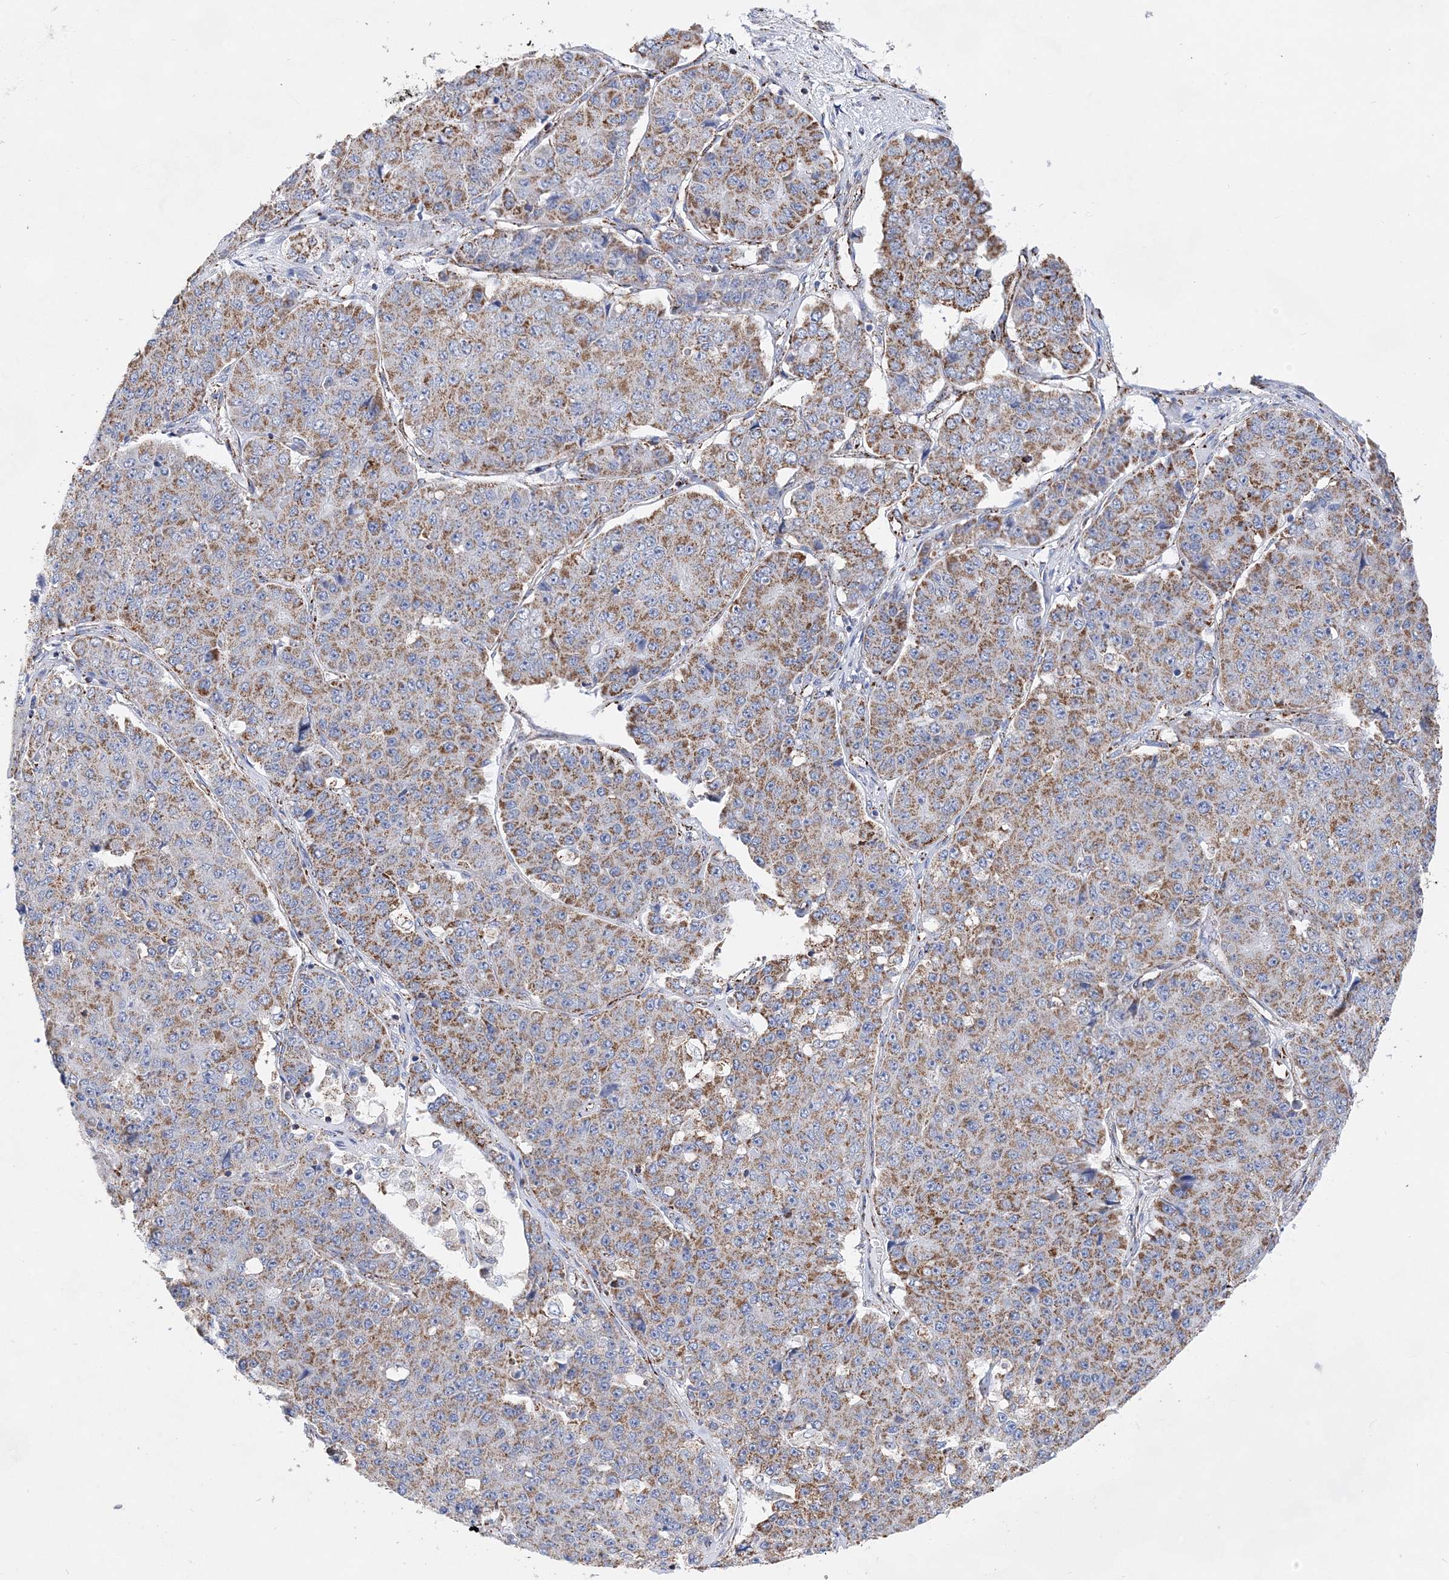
{"staining": {"intensity": "moderate", "quantity": "25%-75%", "location": "cytoplasmic/membranous"}, "tissue": "pancreatic cancer", "cell_type": "Tumor cells", "image_type": "cancer", "snomed": [{"axis": "morphology", "description": "Adenocarcinoma, NOS"}, {"axis": "topography", "description": "Pancreas"}], "caption": "Protein staining by IHC demonstrates moderate cytoplasmic/membranous expression in approximately 25%-75% of tumor cells in adenocarcinoma (pancreatic).", "gene": "ACOT9", "patient": {"sex": "male", "age": 50}}